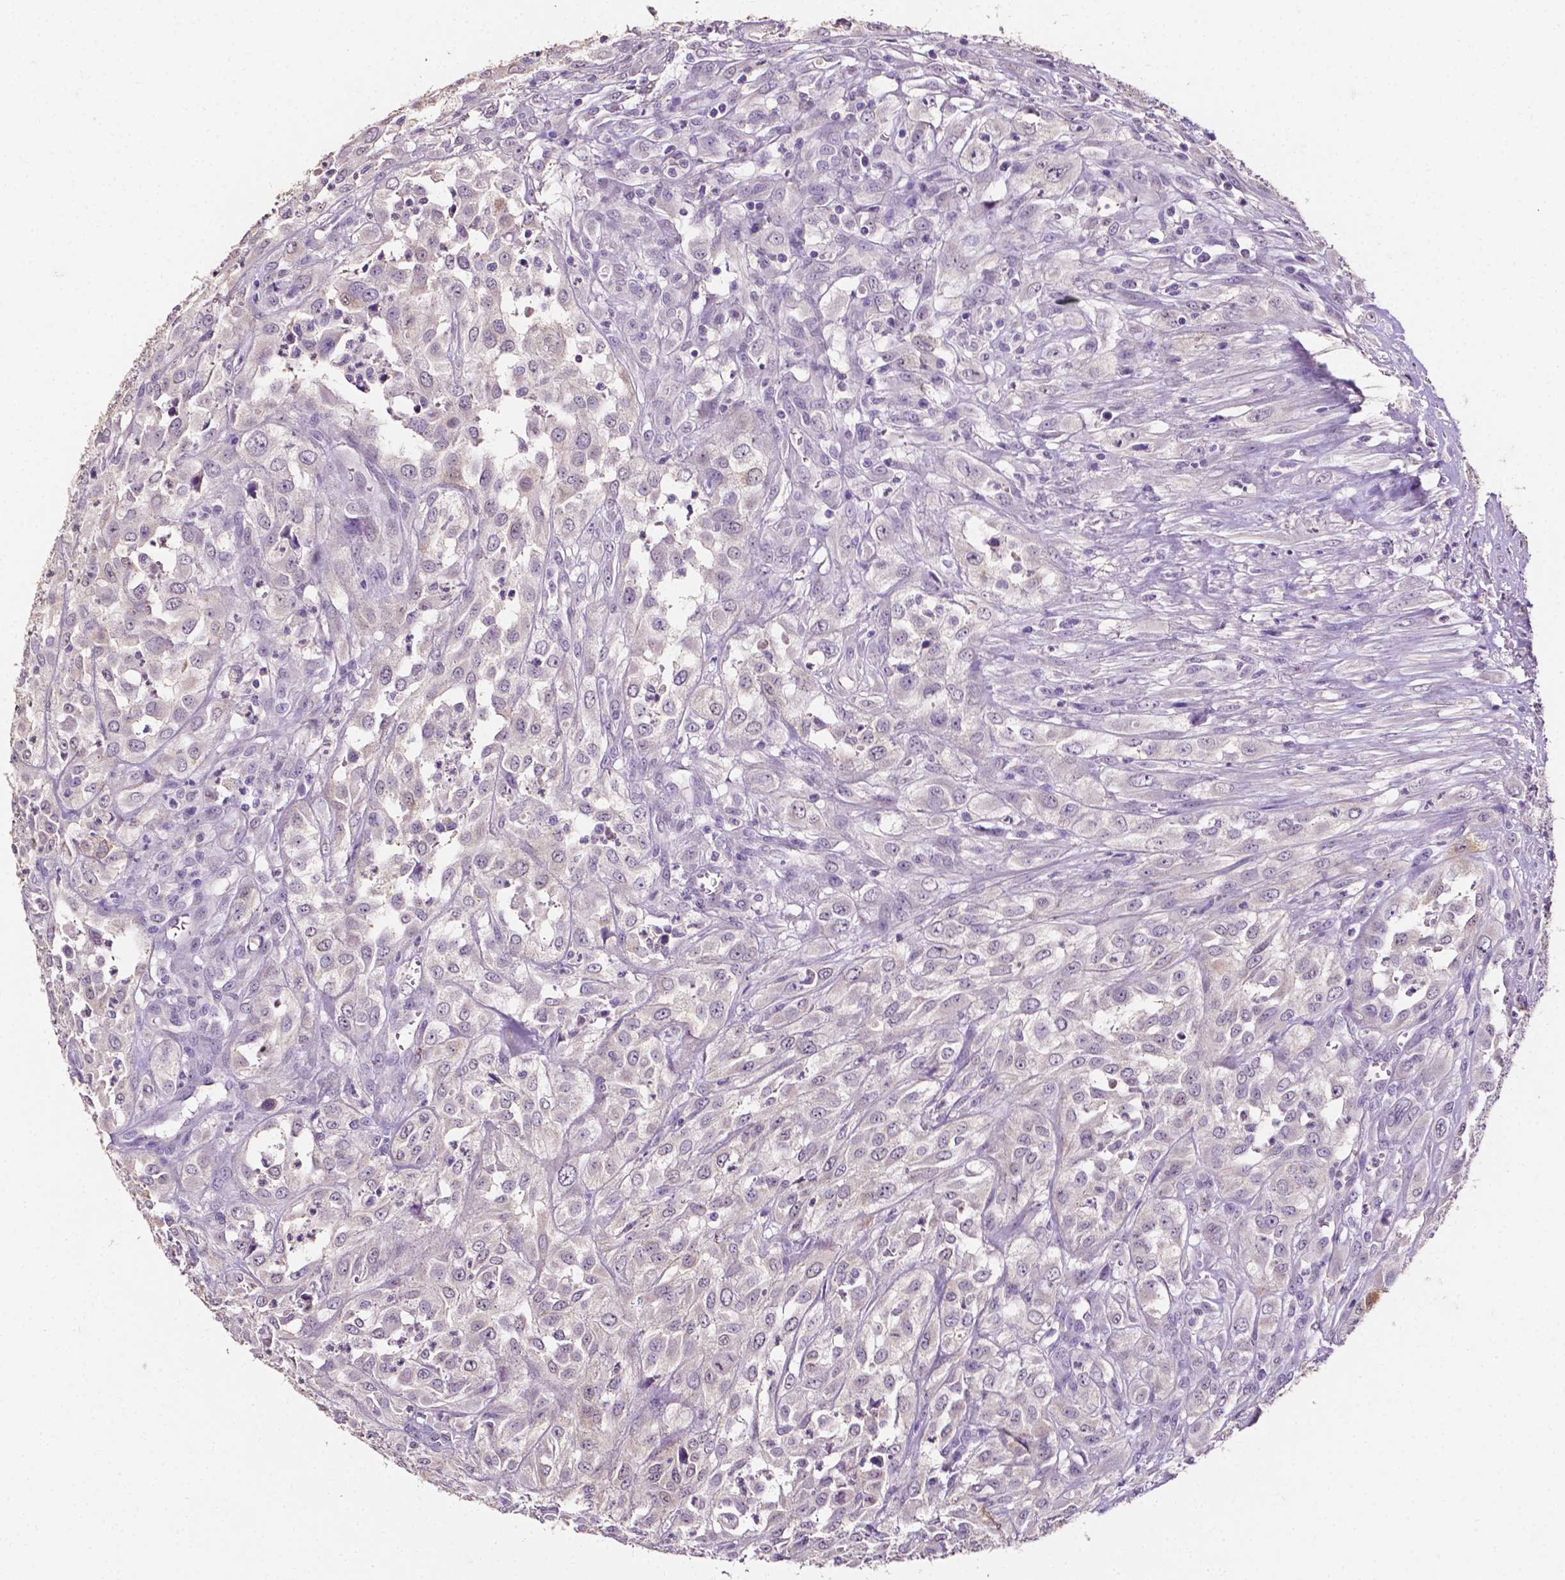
{"staining": {"intensity": "negative", "quantity": "none", "location": "none"}, "tissue": "urothelial cancer", "cell_type": "Tumor cells", "image_type": "cancer", "snomed": [{"axis": "morphology", "description": "Urothelial carcinoma, High grade"}, {"axis": "topography", "description": "Urinary bladder"}], "caption": "IHC of human urothelial cancer displays no expression in tumor cells.", "gene": "PSAT1", "patient": {"sex": "male", "age": 67}}